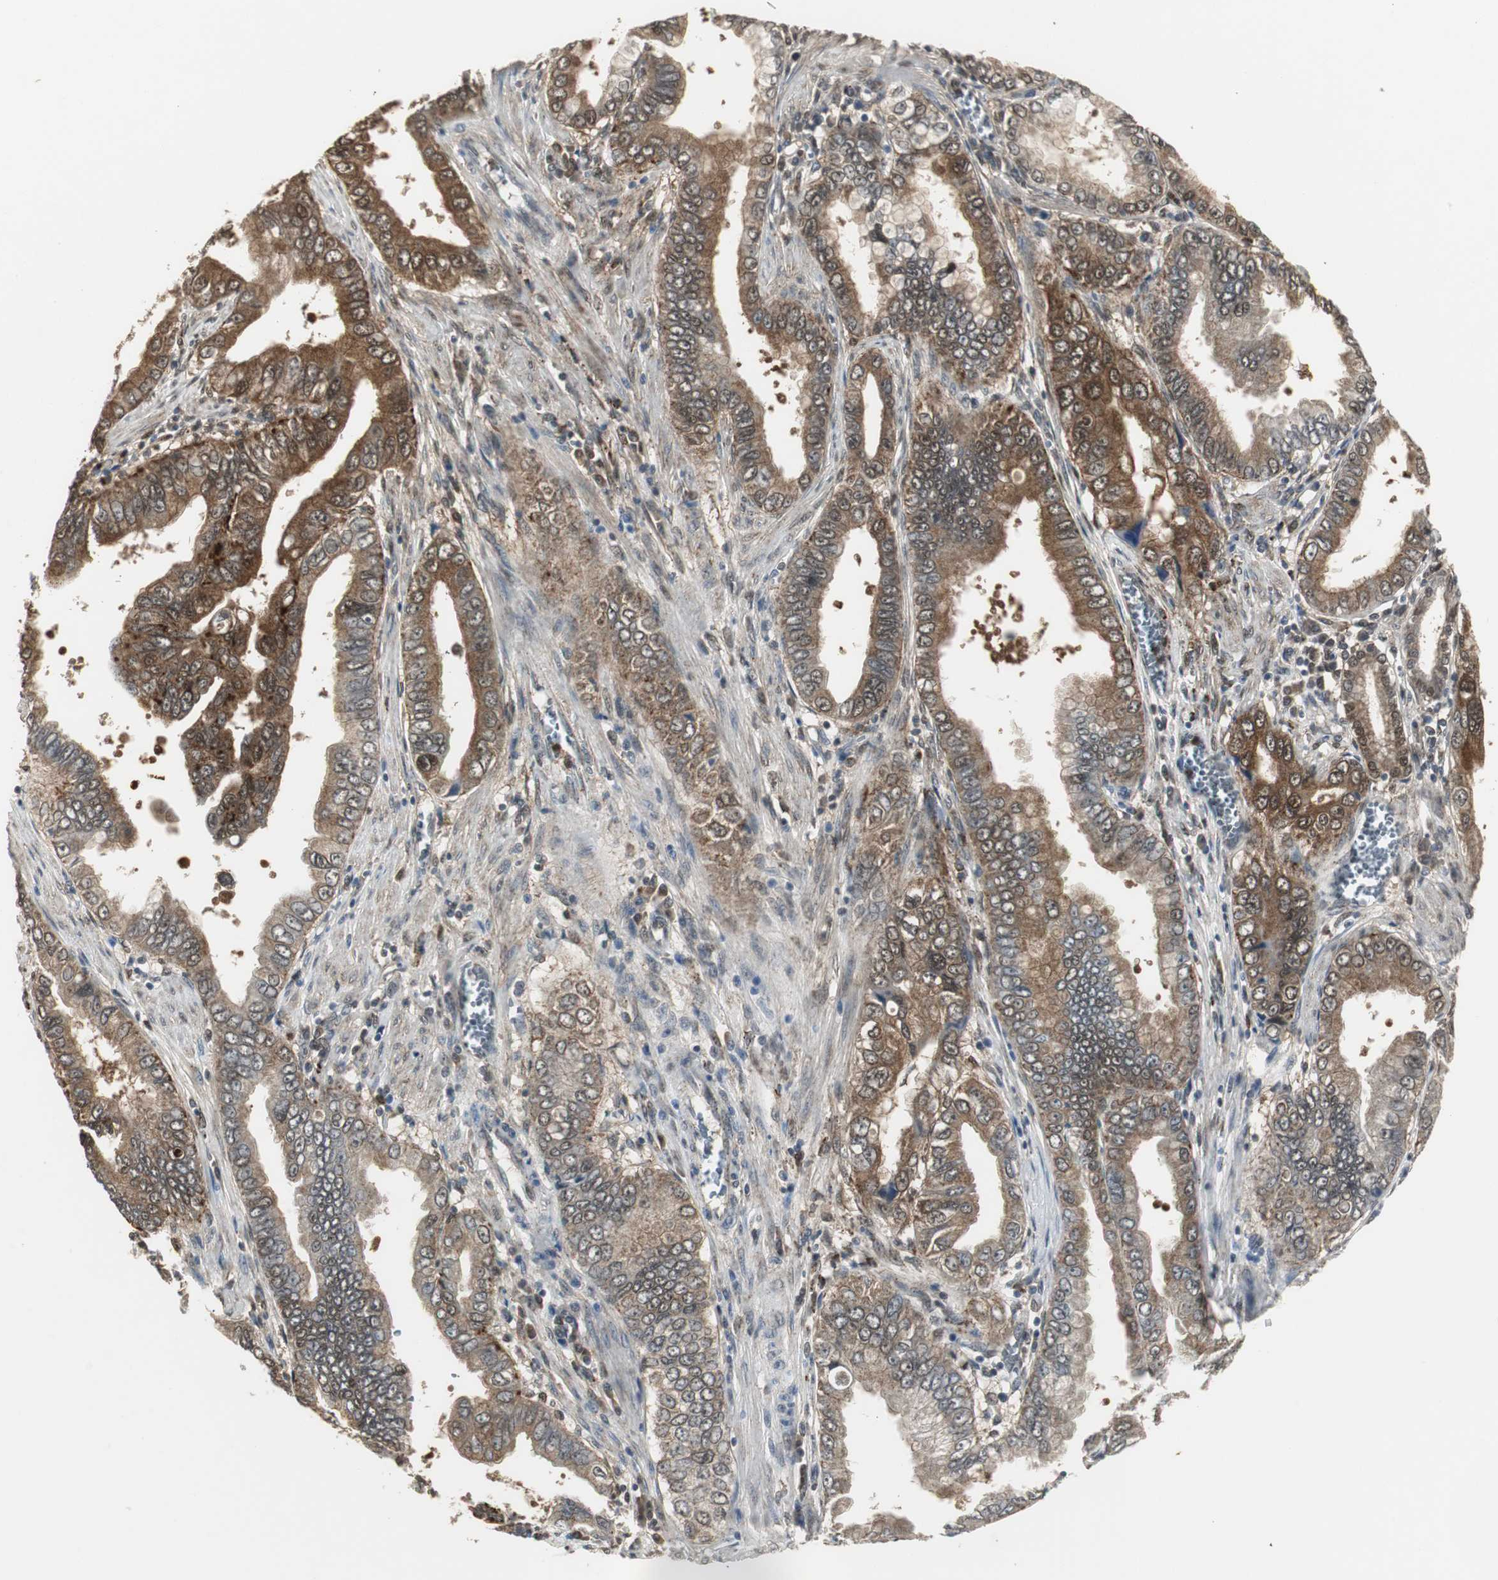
{"staining": {"intensity": "strong", "quantity": ">75%", "location": "cytoplasmic/membranous,nuclear"}, "tissue": "pancreatic cancer", "cell_type": "Tumor cells", "image_type": "cancer", "snomed": [{"axis": "morphology", "description": "Normal tissue, NOS"}, {"axis": "topography", "description": "Lymph node"}], "caption": "Immunohistochemistry staining of pancreatic cancer, which shows high levels of strong cytoplasmic/membranous and nuclear expression in approximately >75% of tumor cells indicating strong cytoplasmic/membranous and nuclear protein staining. The staining was performed using DAB (3,3'-diaminobenzidine) (brown) for protein detection and nuclei were counterstained in hematoxylin (blue).", "gene": "PLIN3", "patient": {"sex": "male", "age": 50}}